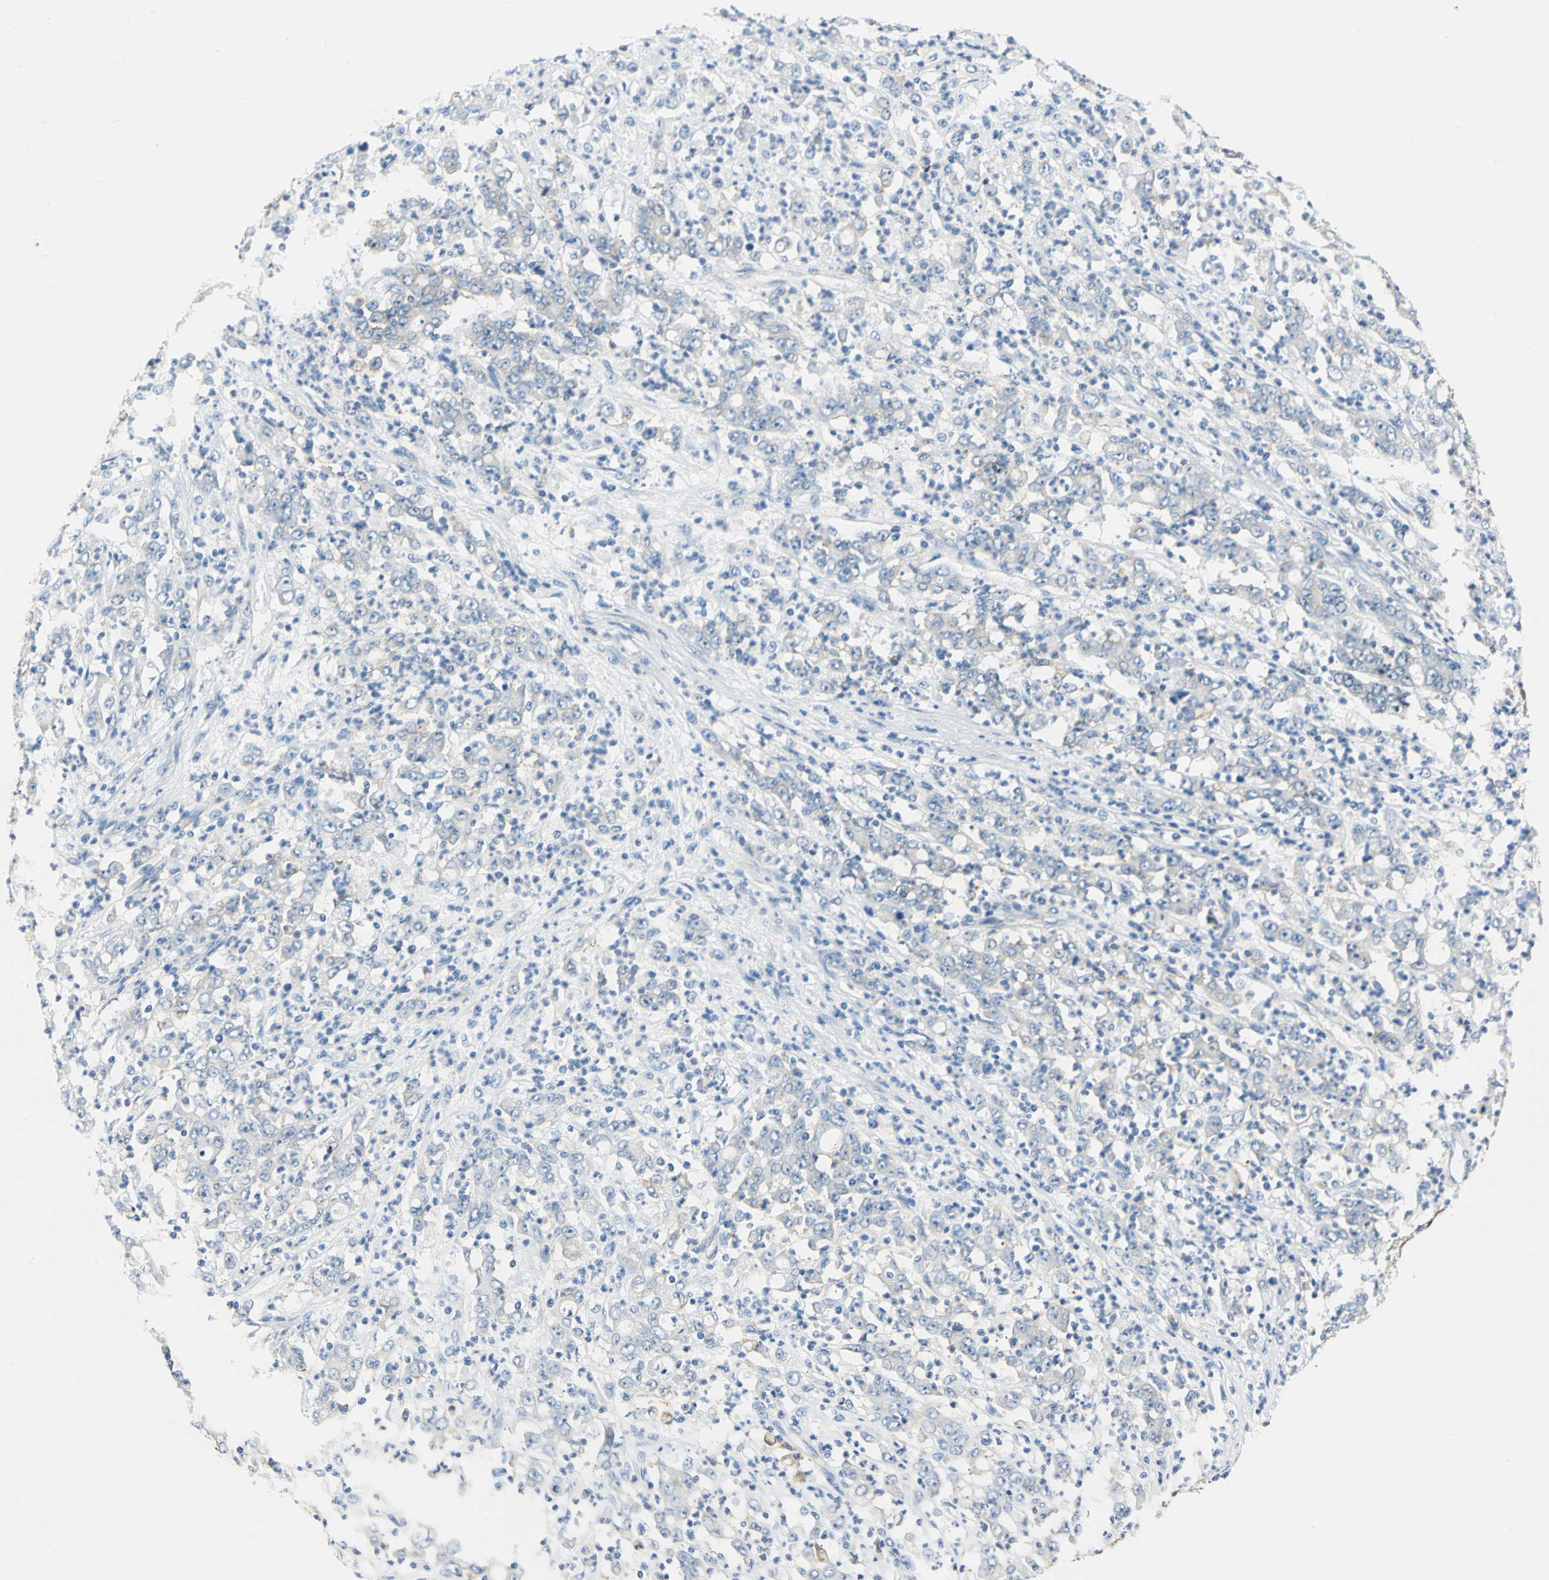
{"staining": {"intensity": "moderate", "quantity": "25%-75%", "location": "cytoplasmic/membranous"}, "tissue": "stomach cancer", "cell_type": "Tumor cells", "image_type": "cancer", "snomed": [{"axis": "morphology", "description": "Adenocarcinoma, NOS"}, {"axis": "topography", "description": "Stomach, lower"}], "caption": "Adenocarcinoma (stomach) was stained to show a protein in brown. There is medium levels of moderate cytoplasmic/membranous expression in about 25%-75% of tumor cells.", "gene": "TRIM25", "patient": {"sex": "female", "age": 71}}